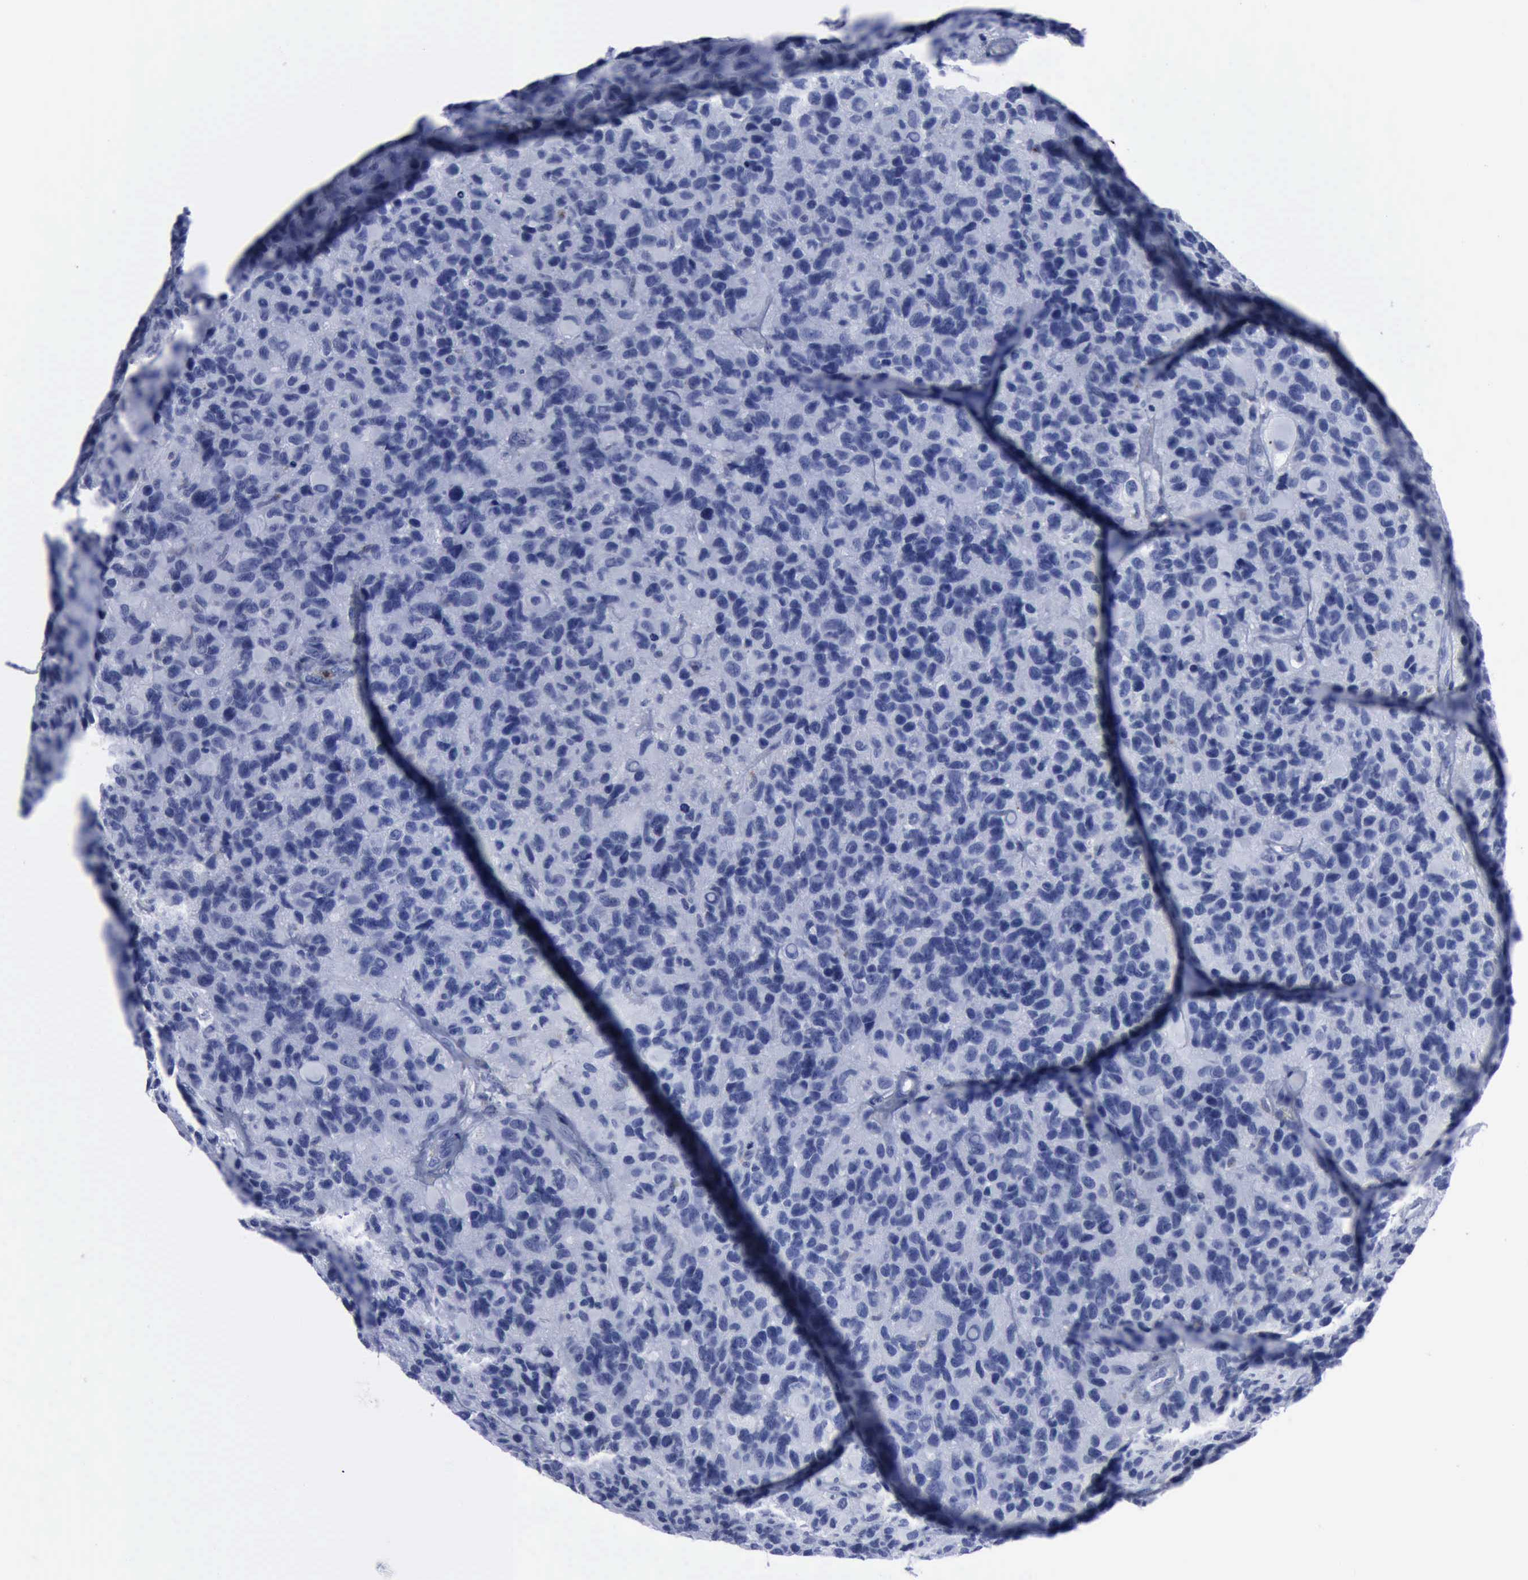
{"staining": {"intensity": "negative", "quantity": "none", "location": "none"}, "tissue": "glioma", "cell_type": "Tumor cells", "image_type": "cancer", "snomed": [{"axis": "morphology", "description": "Glioma, malignant, High grade"}, {"axis": "topography", "description": "Brain"}], "caption": "Immunohistochemistry (IHC) histopathology image of neoplastic tissue: malignant glioma (high-grade) stained with DAB (3,3'-diaminobenzidine) exhibits no significant protein expression in tumor cells.", "gene": "CSTA", "patient": {"sex": "male", "age": 77}}